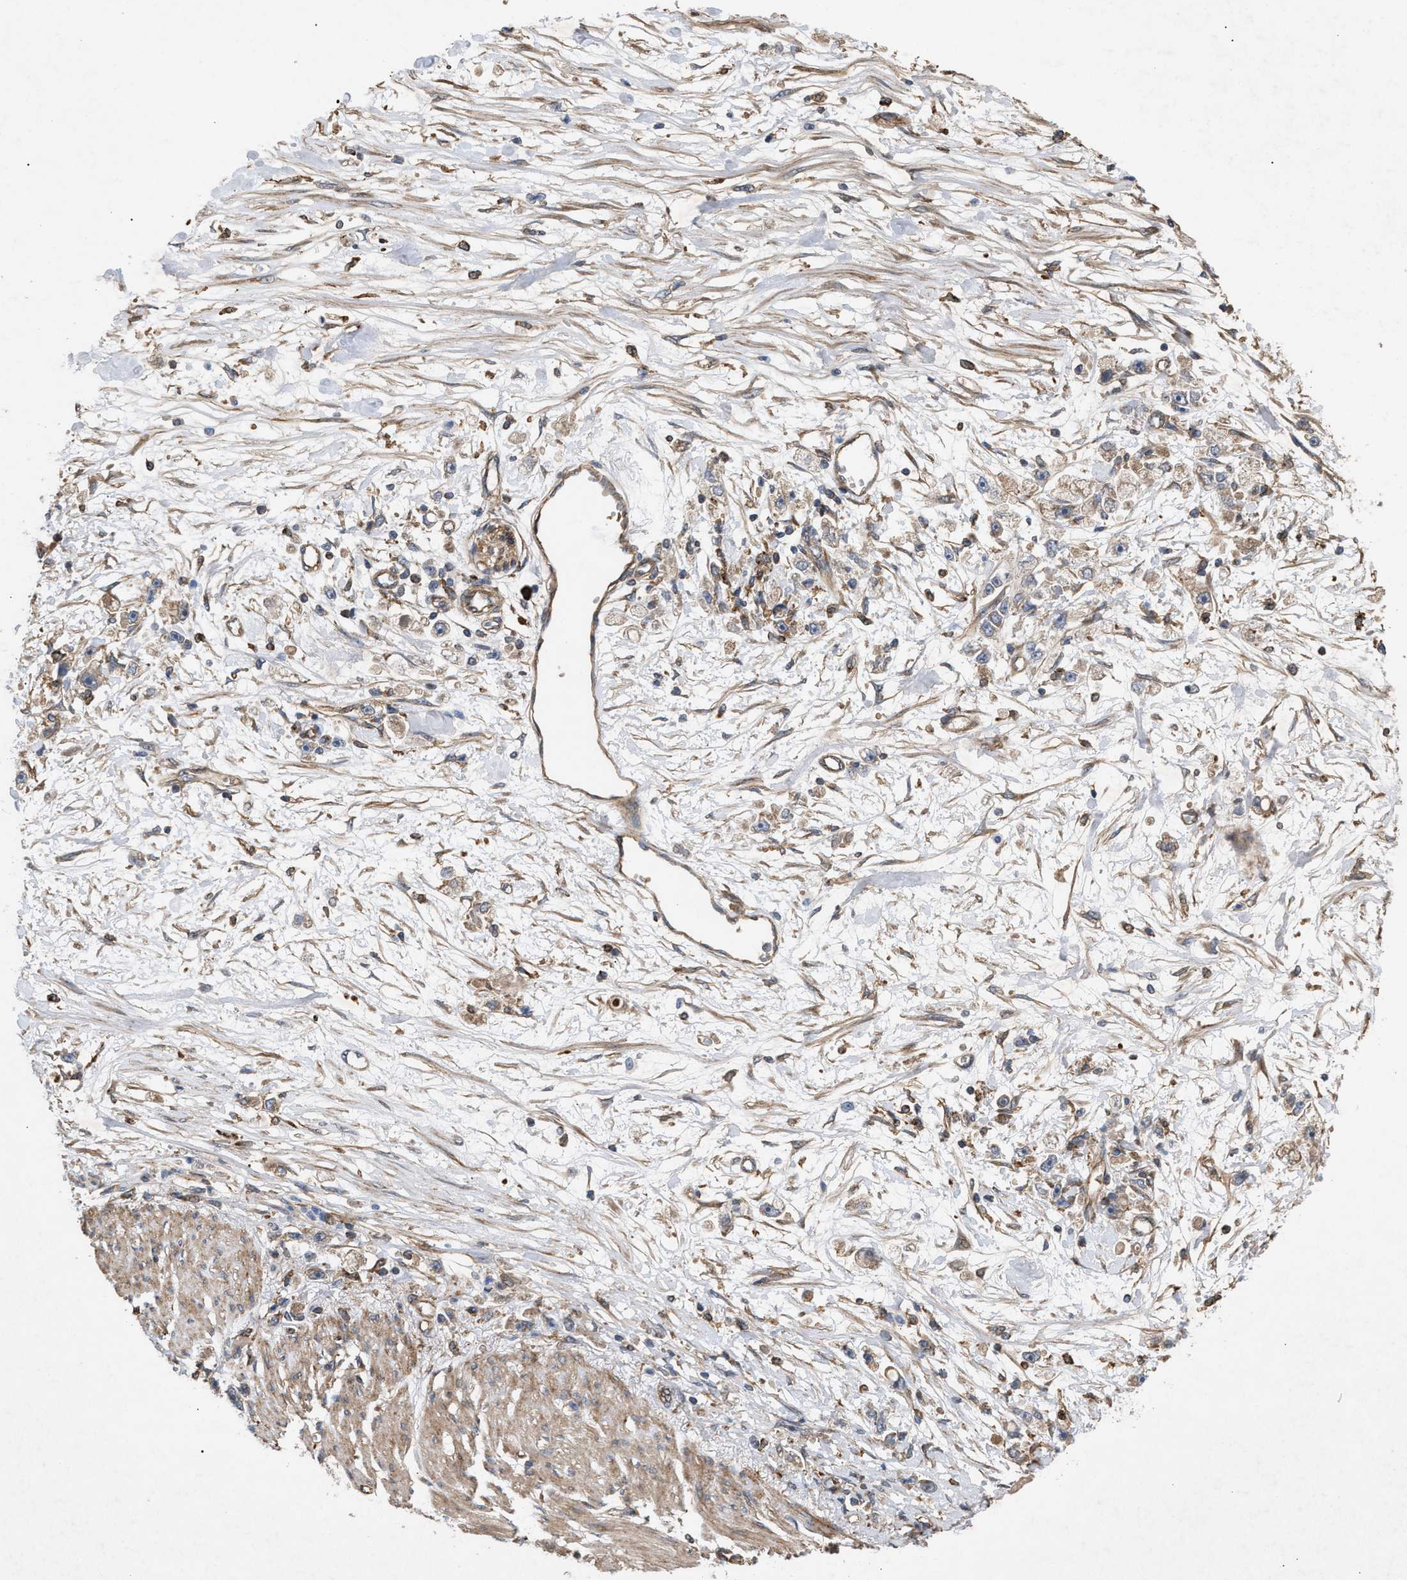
{"staining": {"intensity": "weak", "quantity": "25%-75%", "location": "cytoplasmic/membranous"}, "tissue": "stomach cancer", "cell_type": "Tumor cells", "image_type": "cancer", "snomed": [{"axis": "morphology", "description": "Adenocarcinoma, NOS"}, {"axis": "topography", "description": "Stomach"}], "caption": "This micrograph displays immunohistochemistry staining of stomach cancer, with low weak cytoplasmic/membranous positivity in about 25%-75% of tumor cells.", "gene": "GCC1", "patient": {"sex": "female", "age": 59}}